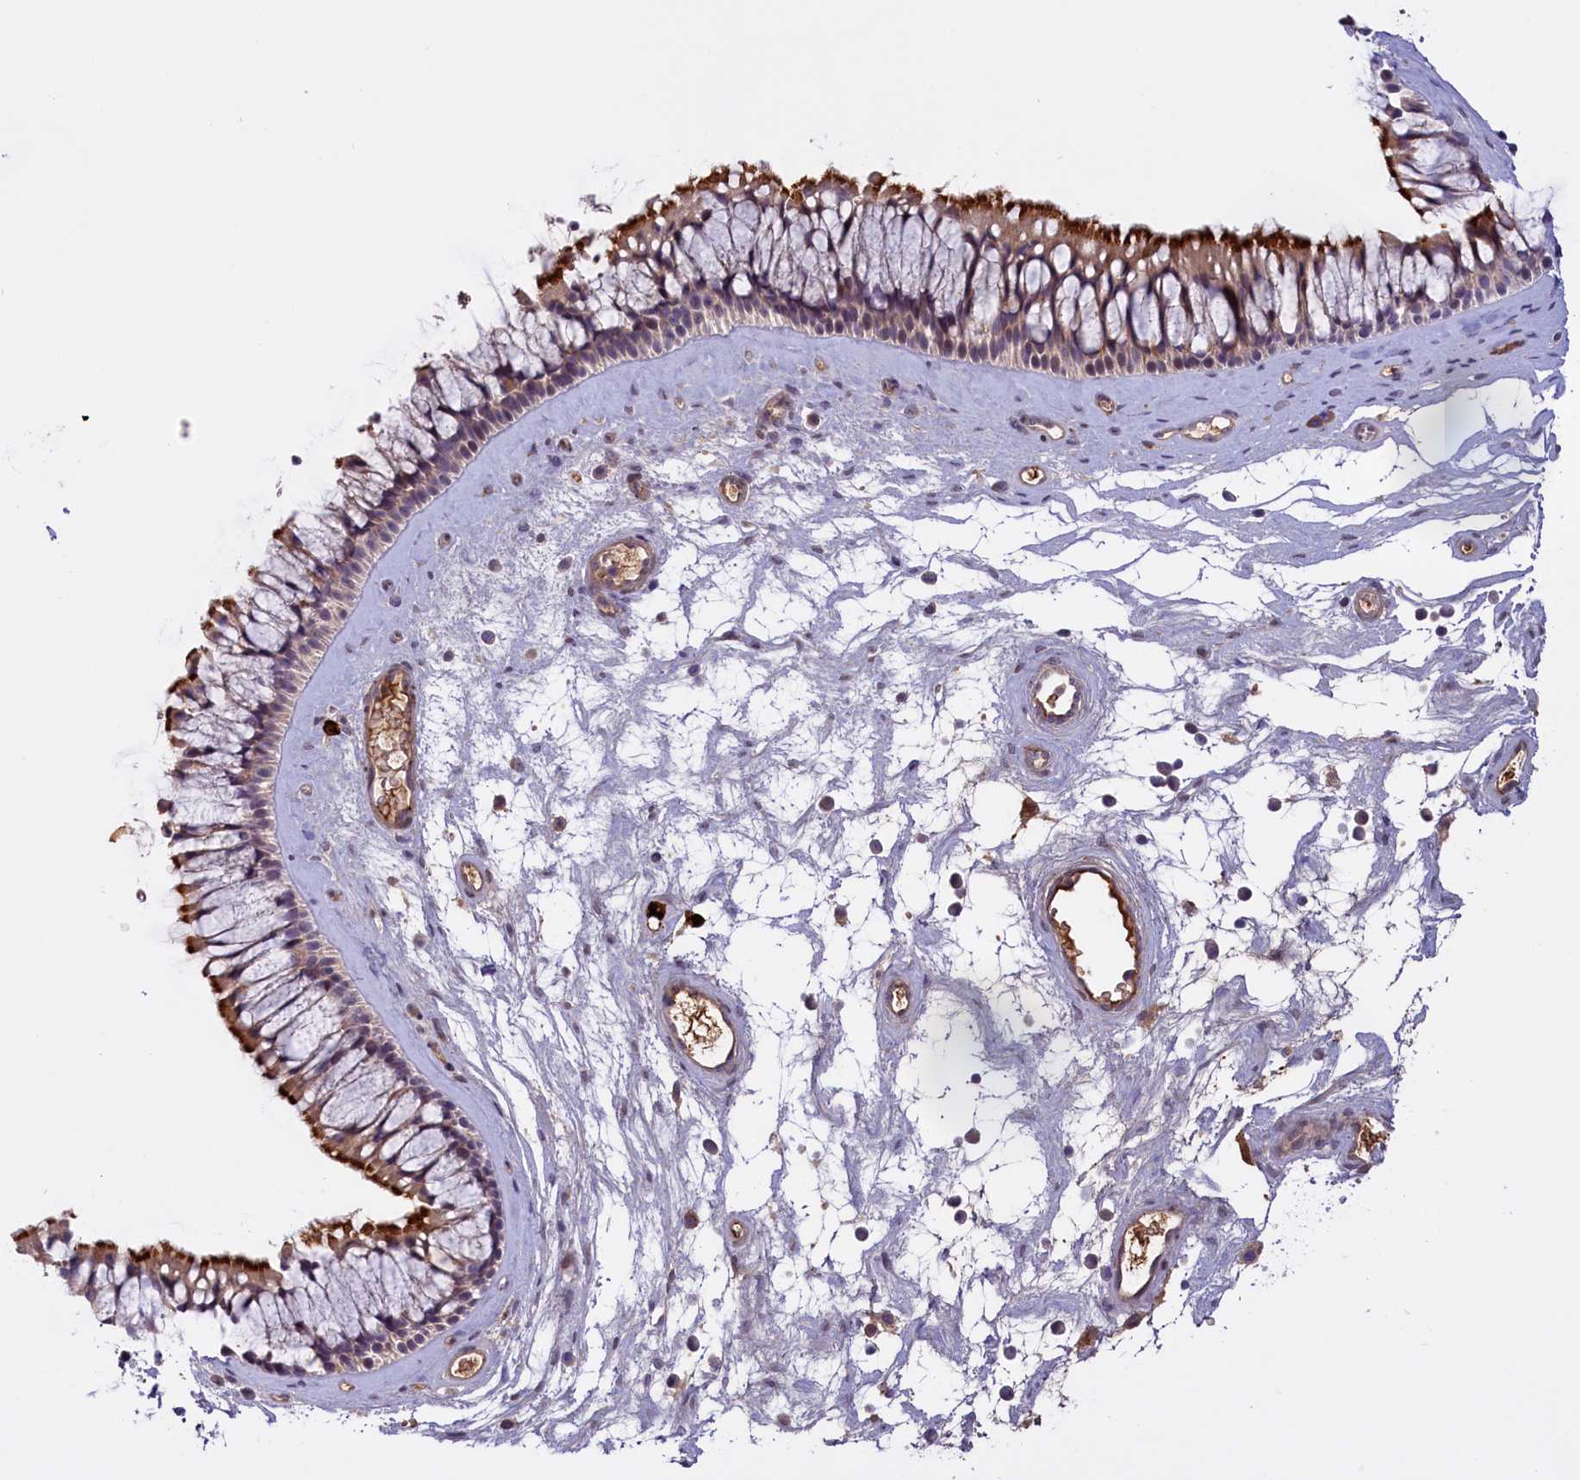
{"staining": {"intensity": "strong", "quantity": "25%-75%", "location": "cytoplasmic/membranous"}, "tissue": "nasopharynx", "cell_type": "Respiratory epithelial cells", "image_type": "normal", "snomed": [{"axis": "morphology", "description": "Normal tissue, NOS"}, {"axis": "topography", "description": "Nasopharynx"}], "caption": "Benign nasopharynx demonstrates strong cytoplasmic/membranous positivity in about 25%-75% of respiratory epithelial cells Using DAB (3,3'-diaminobenzidine) (brown) and hematoxylin (blue) stains, captured at high magnification using brightfield microscopy..", "gene": "RRAD", "patient": {"sex": "male", "age": 64}}